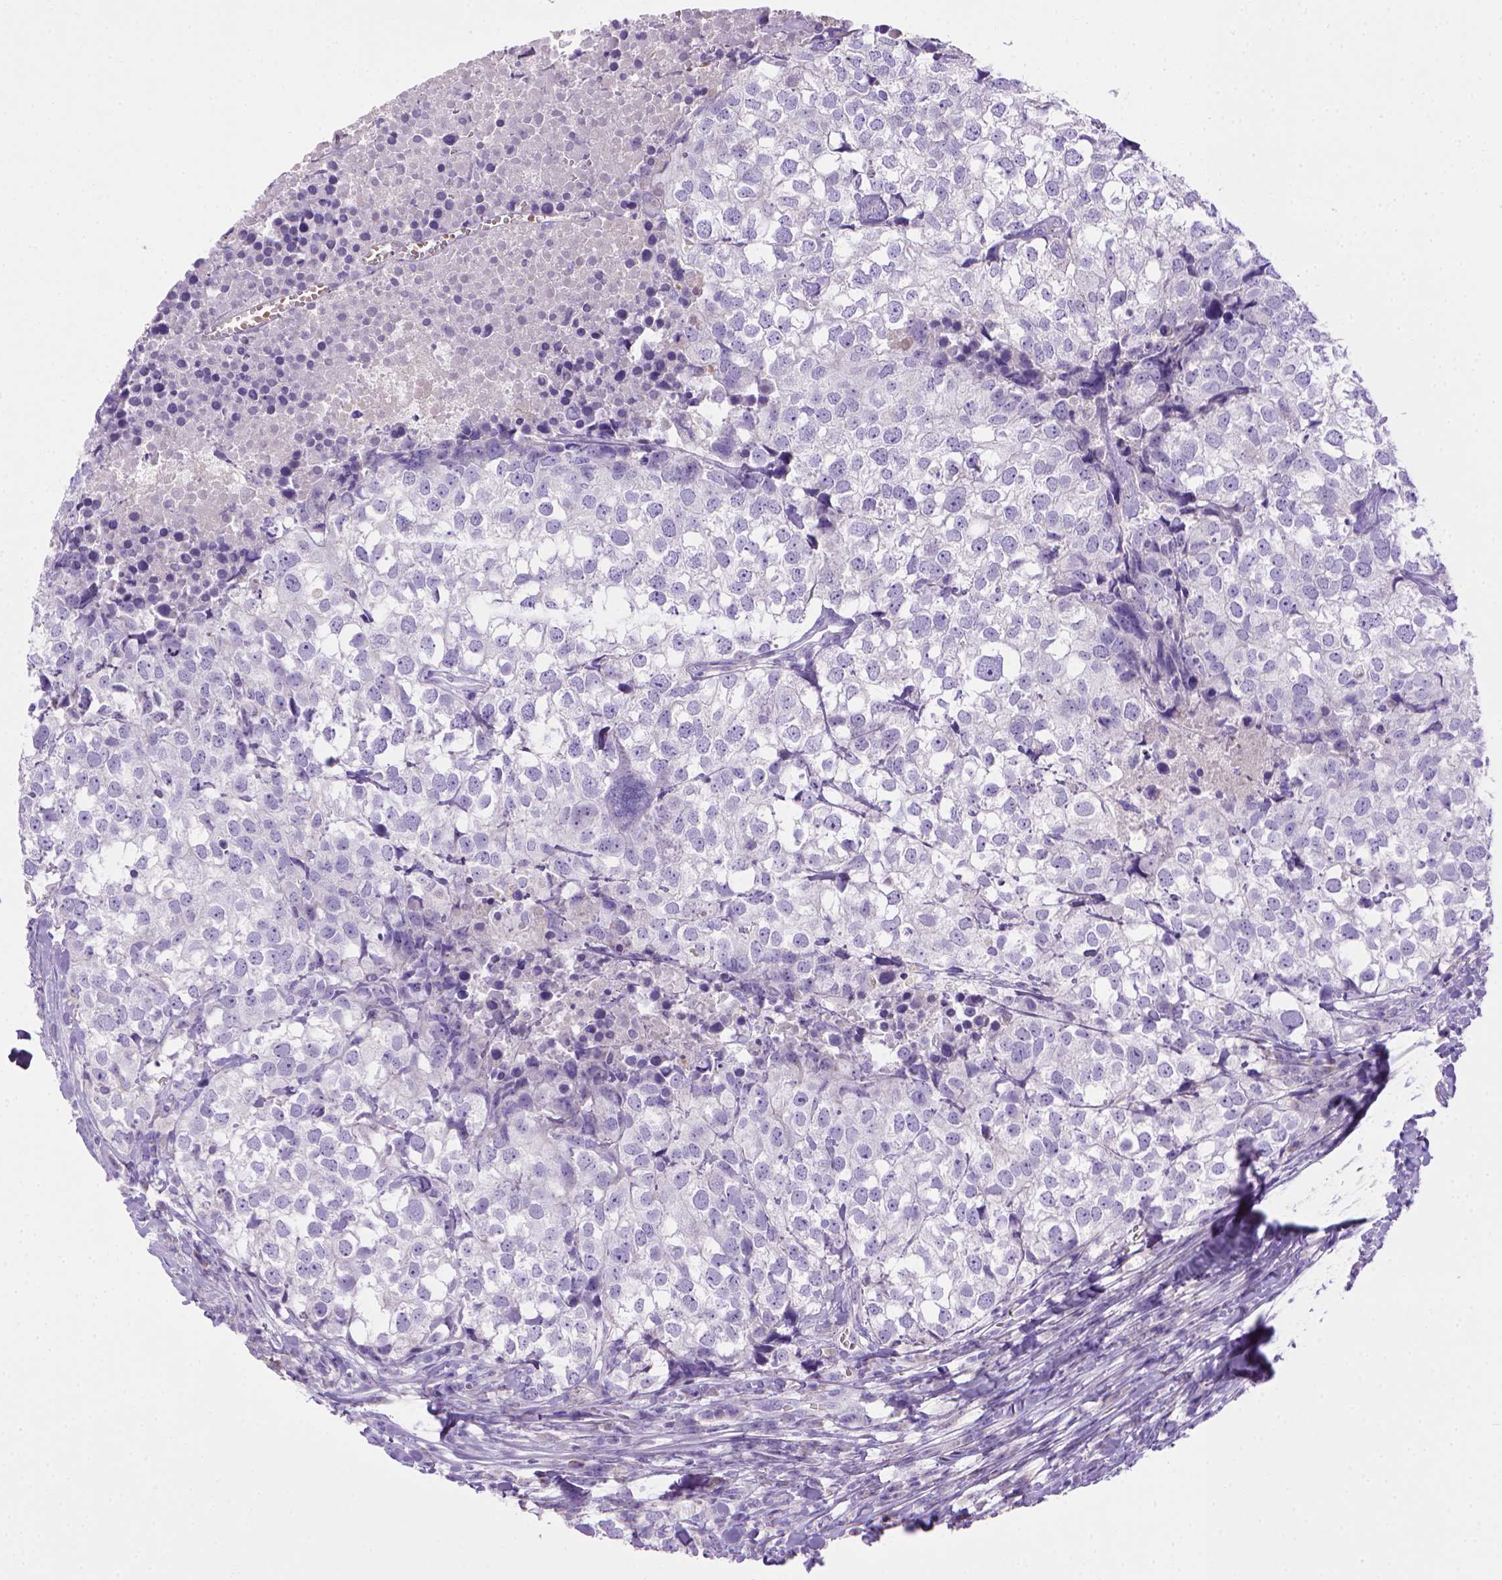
{"staining": {"intensity": "negative", "quantity": "none", "location": "none"}, "tissue": "breast cancer", "cell_type": "Tumor cells", "image_type": "cancer", "snomed": [{"axis": "morphology", "description": "Duct carcinoma"}, {"axis": "topography", "description": "Breast"}], "caption": "Histopathology image shows no protein staining in tumor cells of breast cancer tissue. The staining was performed using DAB (3,3'-diaminobenzidine) to visualize the protein expression in brown, while the nuclei were stained in blue with hematoxylin (Magnification: 20x).", "gene": "BAAT", "patient": {"sex": "female", "age": 30}}